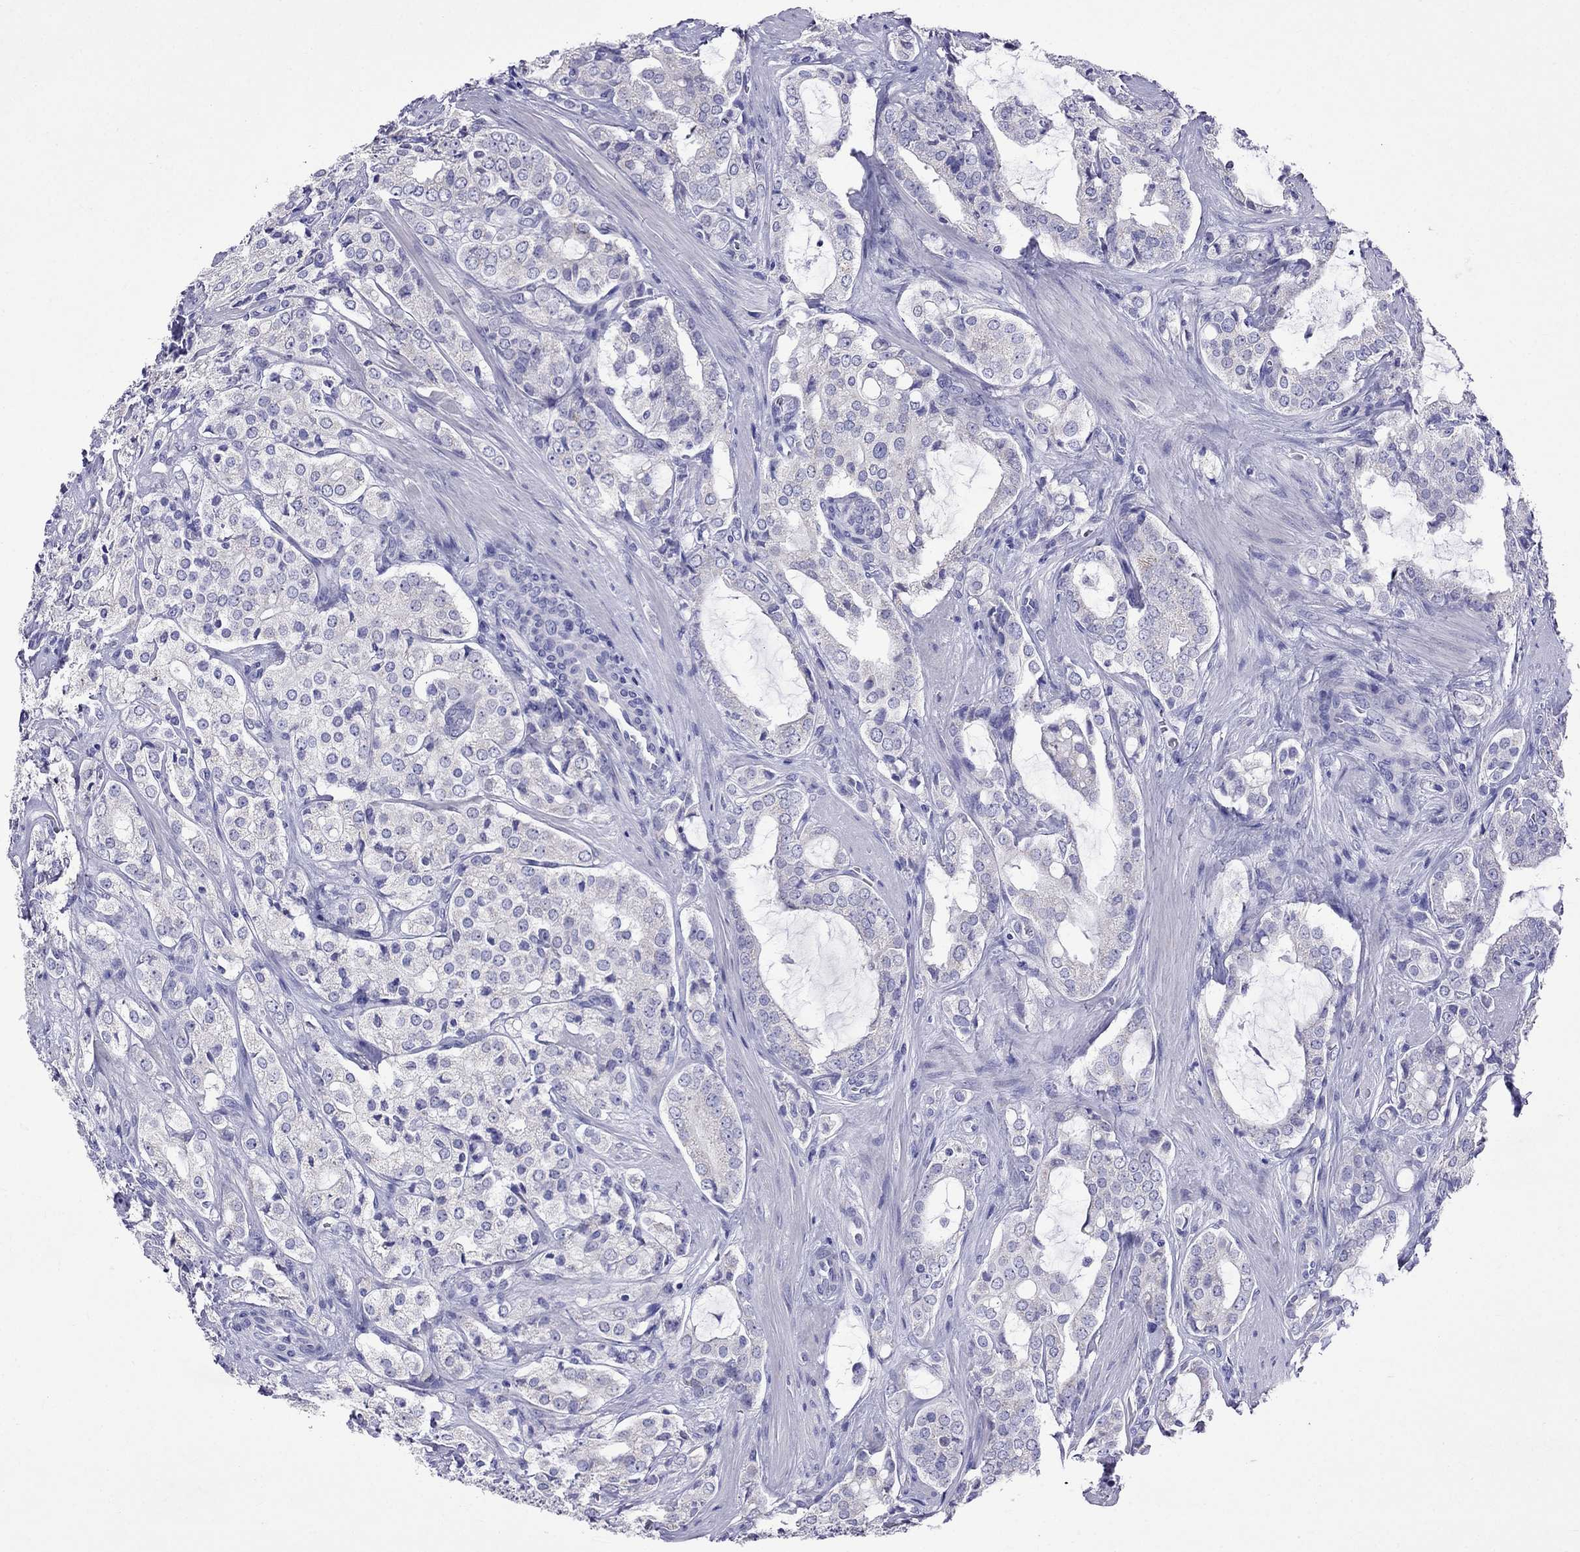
{"staining": {"intensity": "negative", "quantity": "none", "location": "none"}, "tissue": "prostate cancer", "cell_type": "Tumor cells", "image_type": "cancer", "snomed": [{"axis": "morphology", "description": "Adenocarcinoma, NOS"}, {"axis": "topography", "description": "Prostate"}], "caption": "Immunohistochemistry histopathology image of neoplastic tissue: prostate adenocarcinoma stained with DAB demonstrates no significant protein staining in tumor cells.", "gene": "TDRD1", "patient": {"sex": "male", "age": 66}}